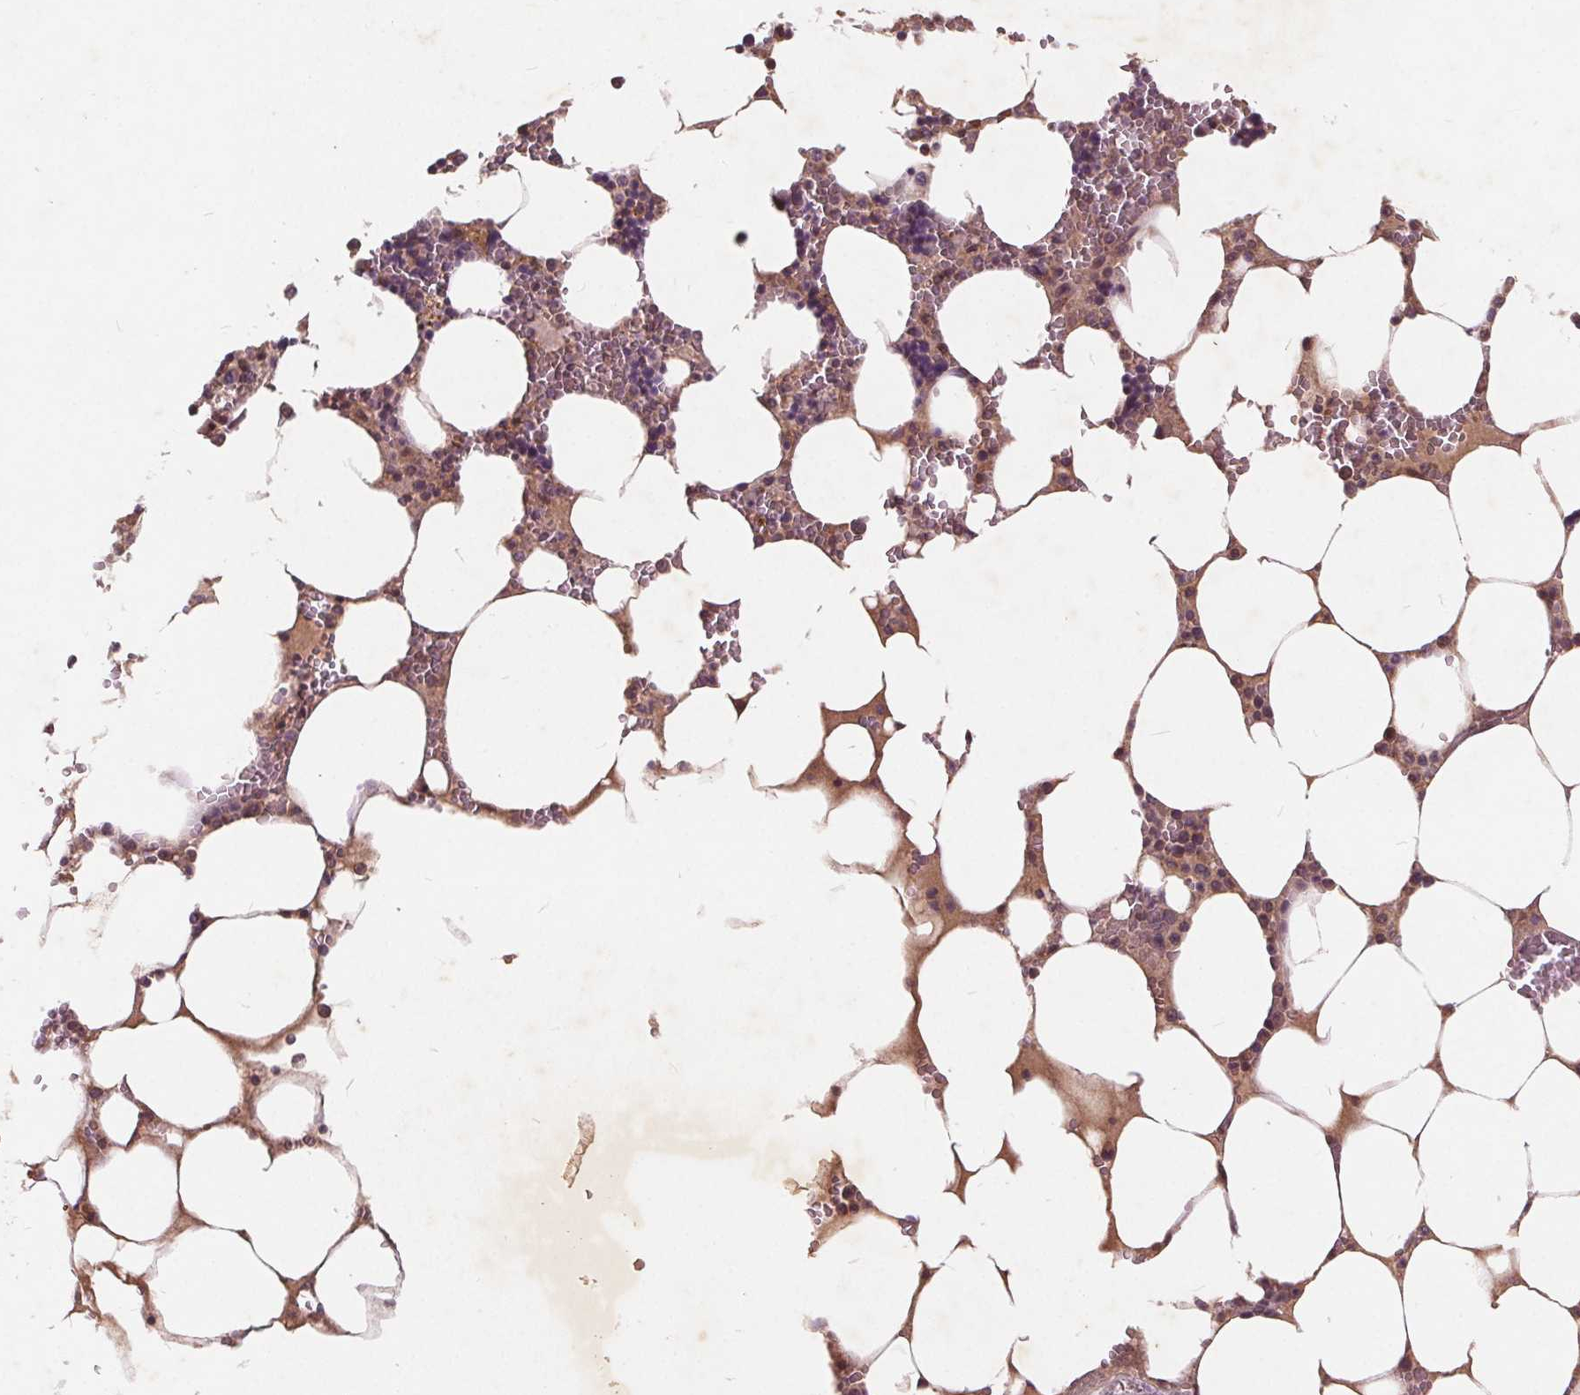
{"staining": {"intensity": "weak", "quantity": "<25%", "location": "cytoplasmic/membranous"}, "tissue": "bone marrow", "cell_type": "Hematopoietic cells", "image_type": "normal", "snomed": [{"axis": "morphology", "description": "Normal tissue, NOS"}, {"axis": "topography", "description": "Bone marrow"}], "caption": "Protein analysis of unremarkable bone marrow exhibits no significant expression in hematopoietic cells. (DAB (3,3'-diaminobenzidine) immunohistochemistry, high magnification).", "gene": "CSNK1G2", "patient": {"sex": "male", "age": 64}}